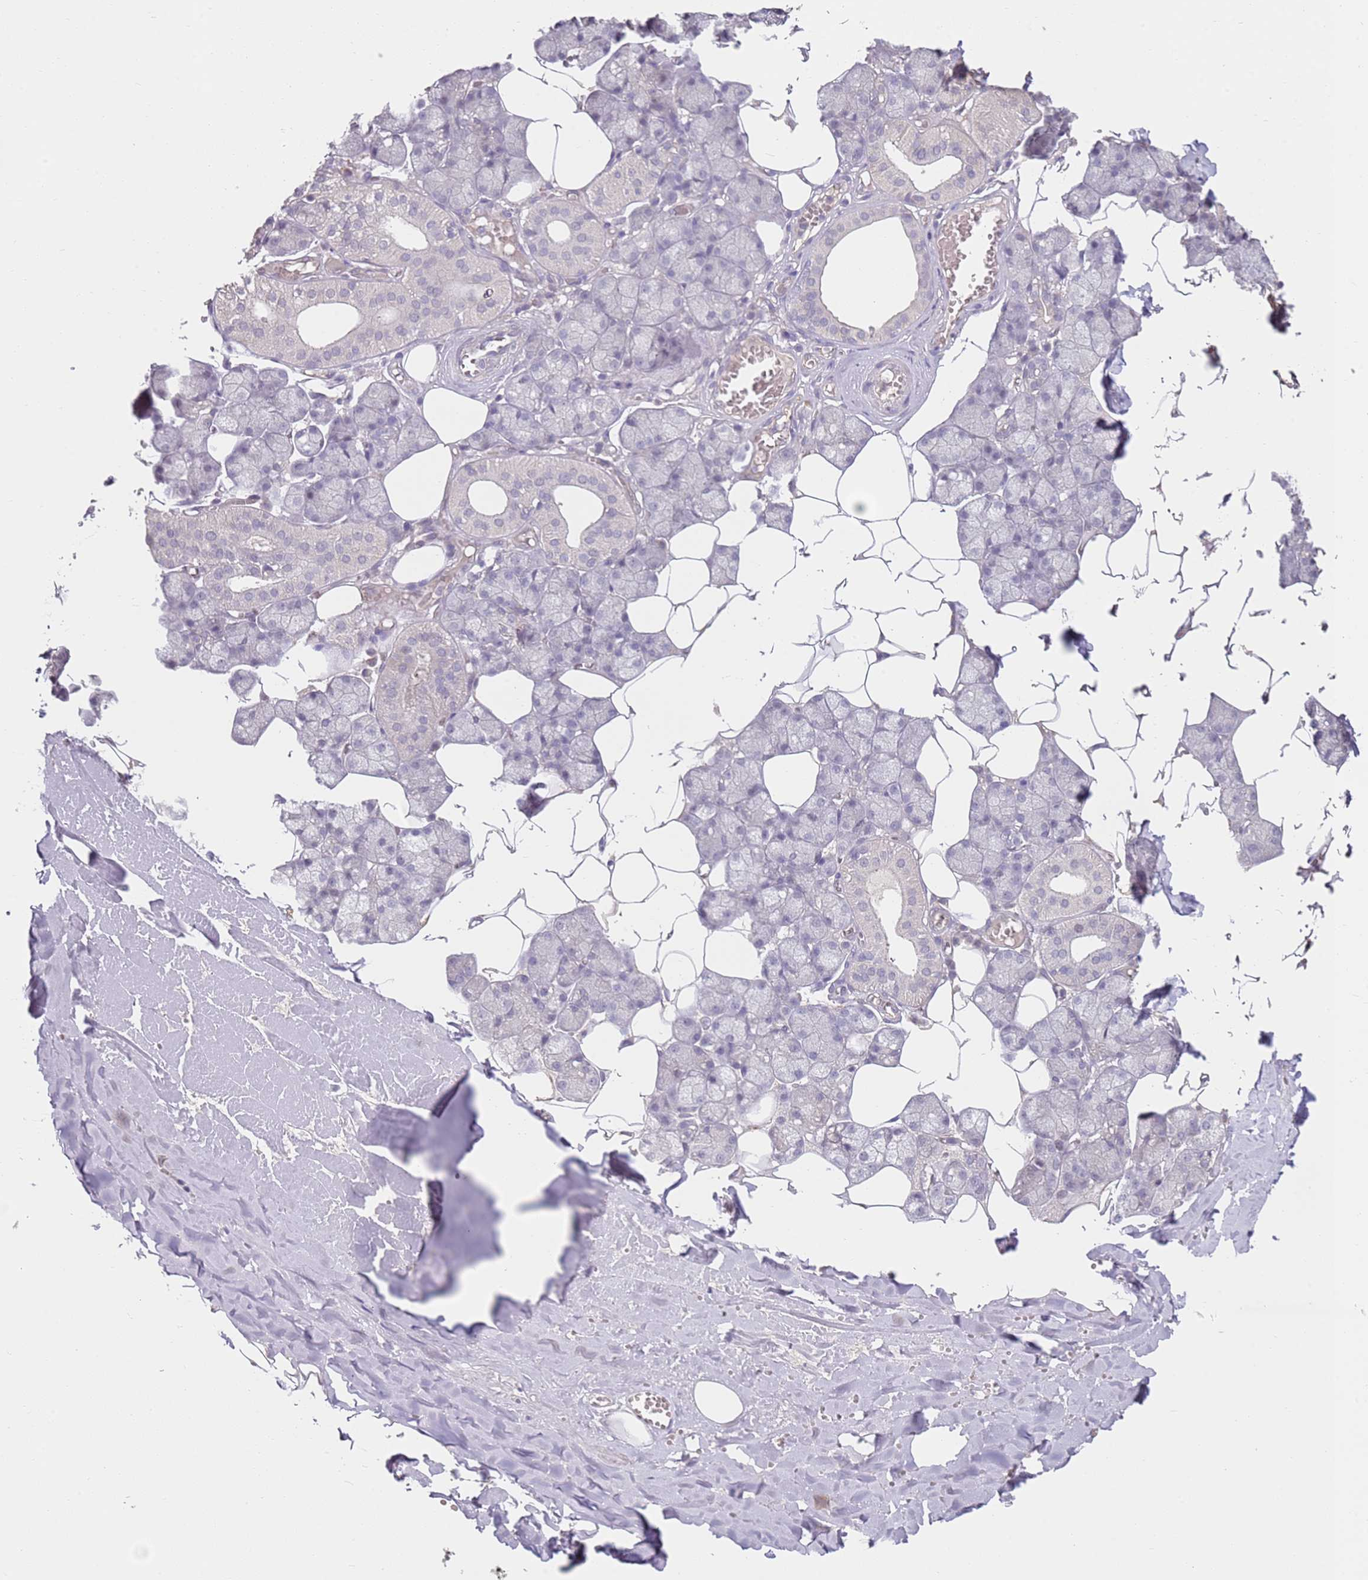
{"staining": {"intensity": "negative", "quantity": "none", "location": "none"}, "tissue": "salivary gland", "cell_type": "Glandular cells", "image_type": "normal", "snomed": [{"axis": "morphology", "description": "Normal tissue, NOS"}, {"axis": "topography", "description": "Salivary gland"}], "caption": "A micrograph of salivary gland stained for a protein exhibits no brown staining in glandular cells. (IHC, brightfield microscopy, high magnification).", "gene": "WDR93", "patient": {"sex": "male", "age": 62}}